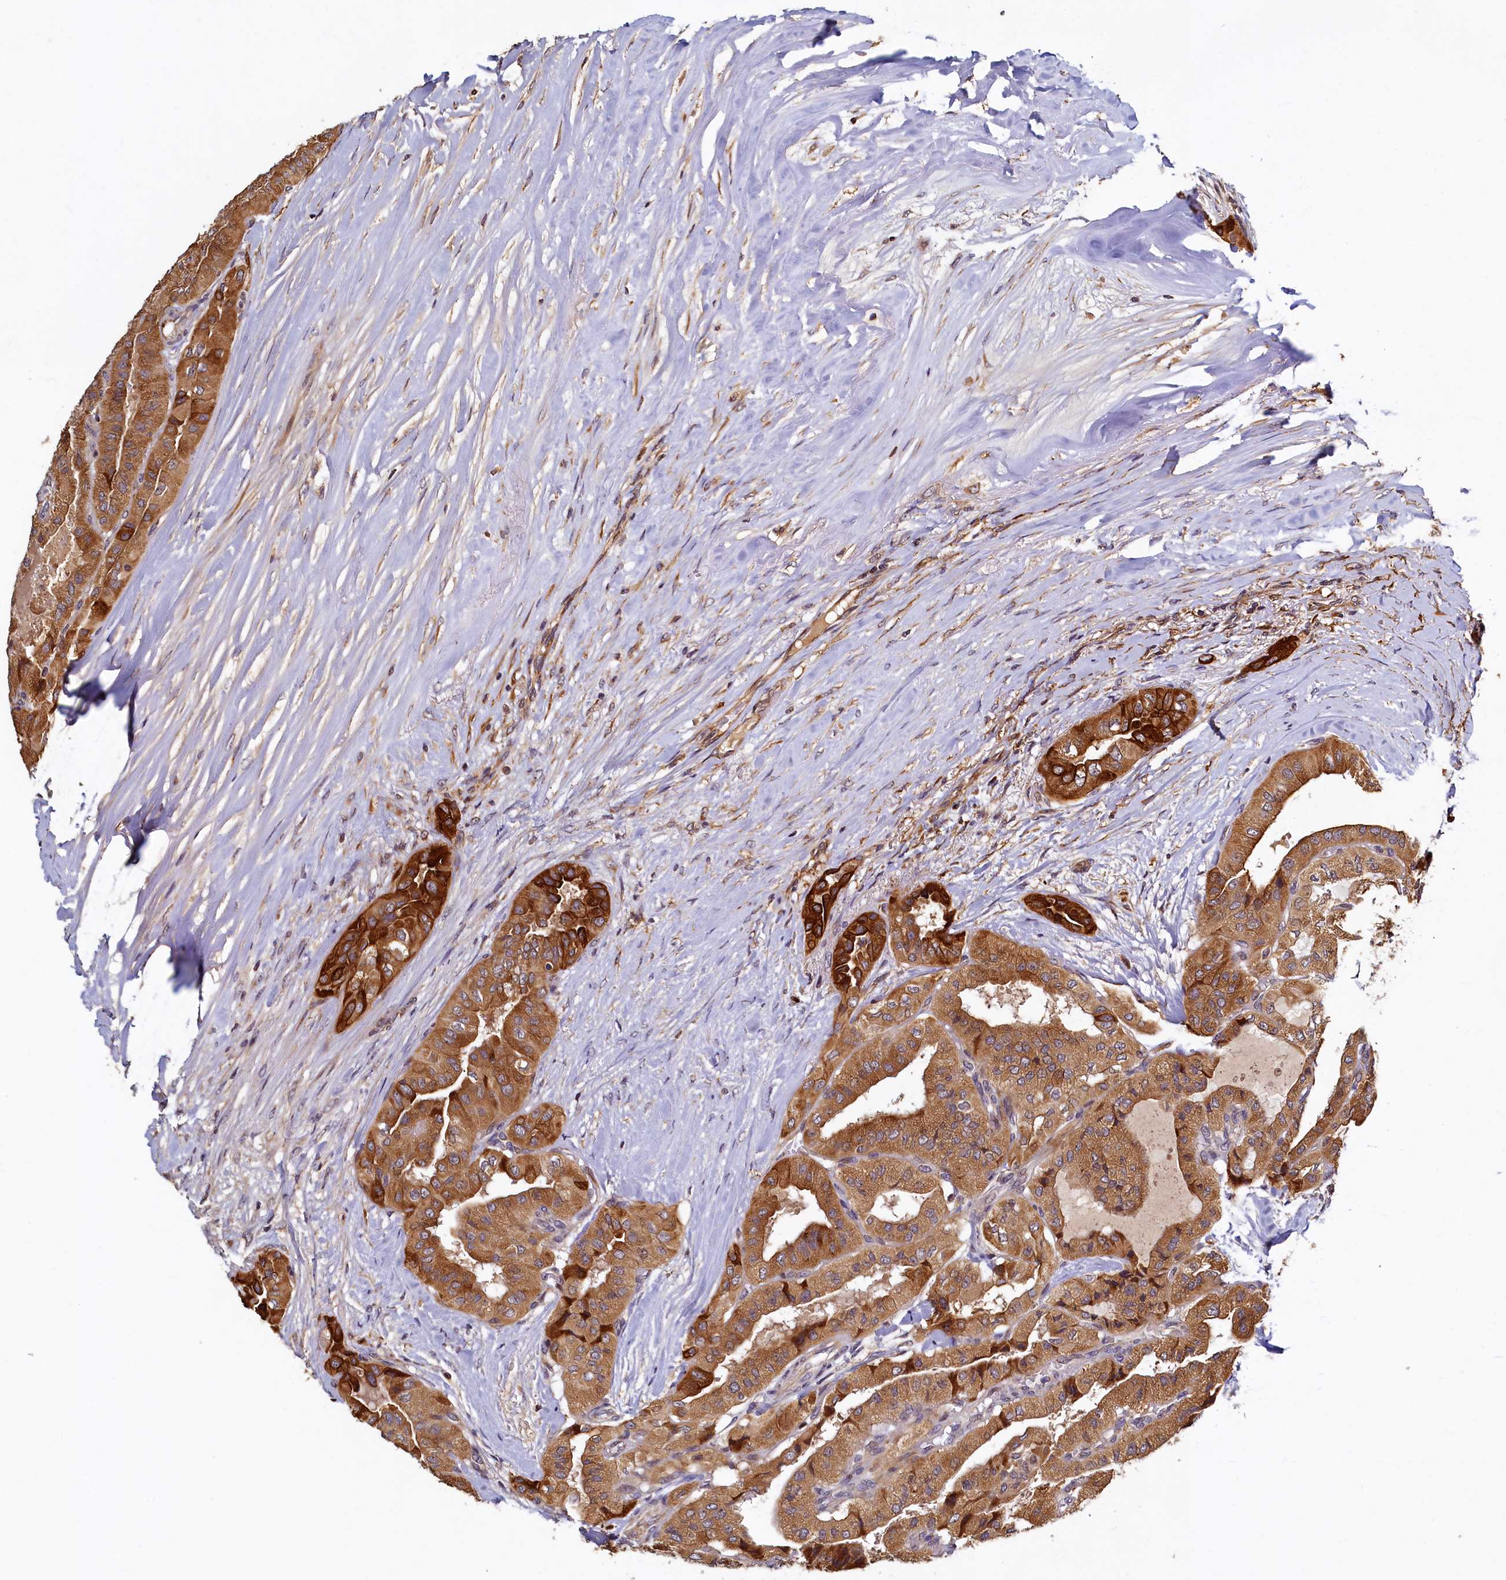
{"staining": {"intensity": "strong", "quantity": ">75%", "location": "cytoplasmic/membranous"}, "tissue": "thyroid cancer", "cell_type": "Tumor cells", "image_type": "cancer", "snomed": [{"axis": "morphology", "description": "Papillary adenocarcinoma, NOS"}, {"axis": "topography", "description": "Thyroid gland"}], "caption": "A brown stain shows strong cytoplasmic/membranous positivity of a protein in papillary adenocarcinoma (thyroid) tumor cells. Using DAB (3,3'-diaminobenzidine) (brown) and hematoxylin (blue) stains, captured at high magnification using brightfield microscopy.", "gene": "NCKAP5L", "patient": {"sex": "female", "age": 59}}